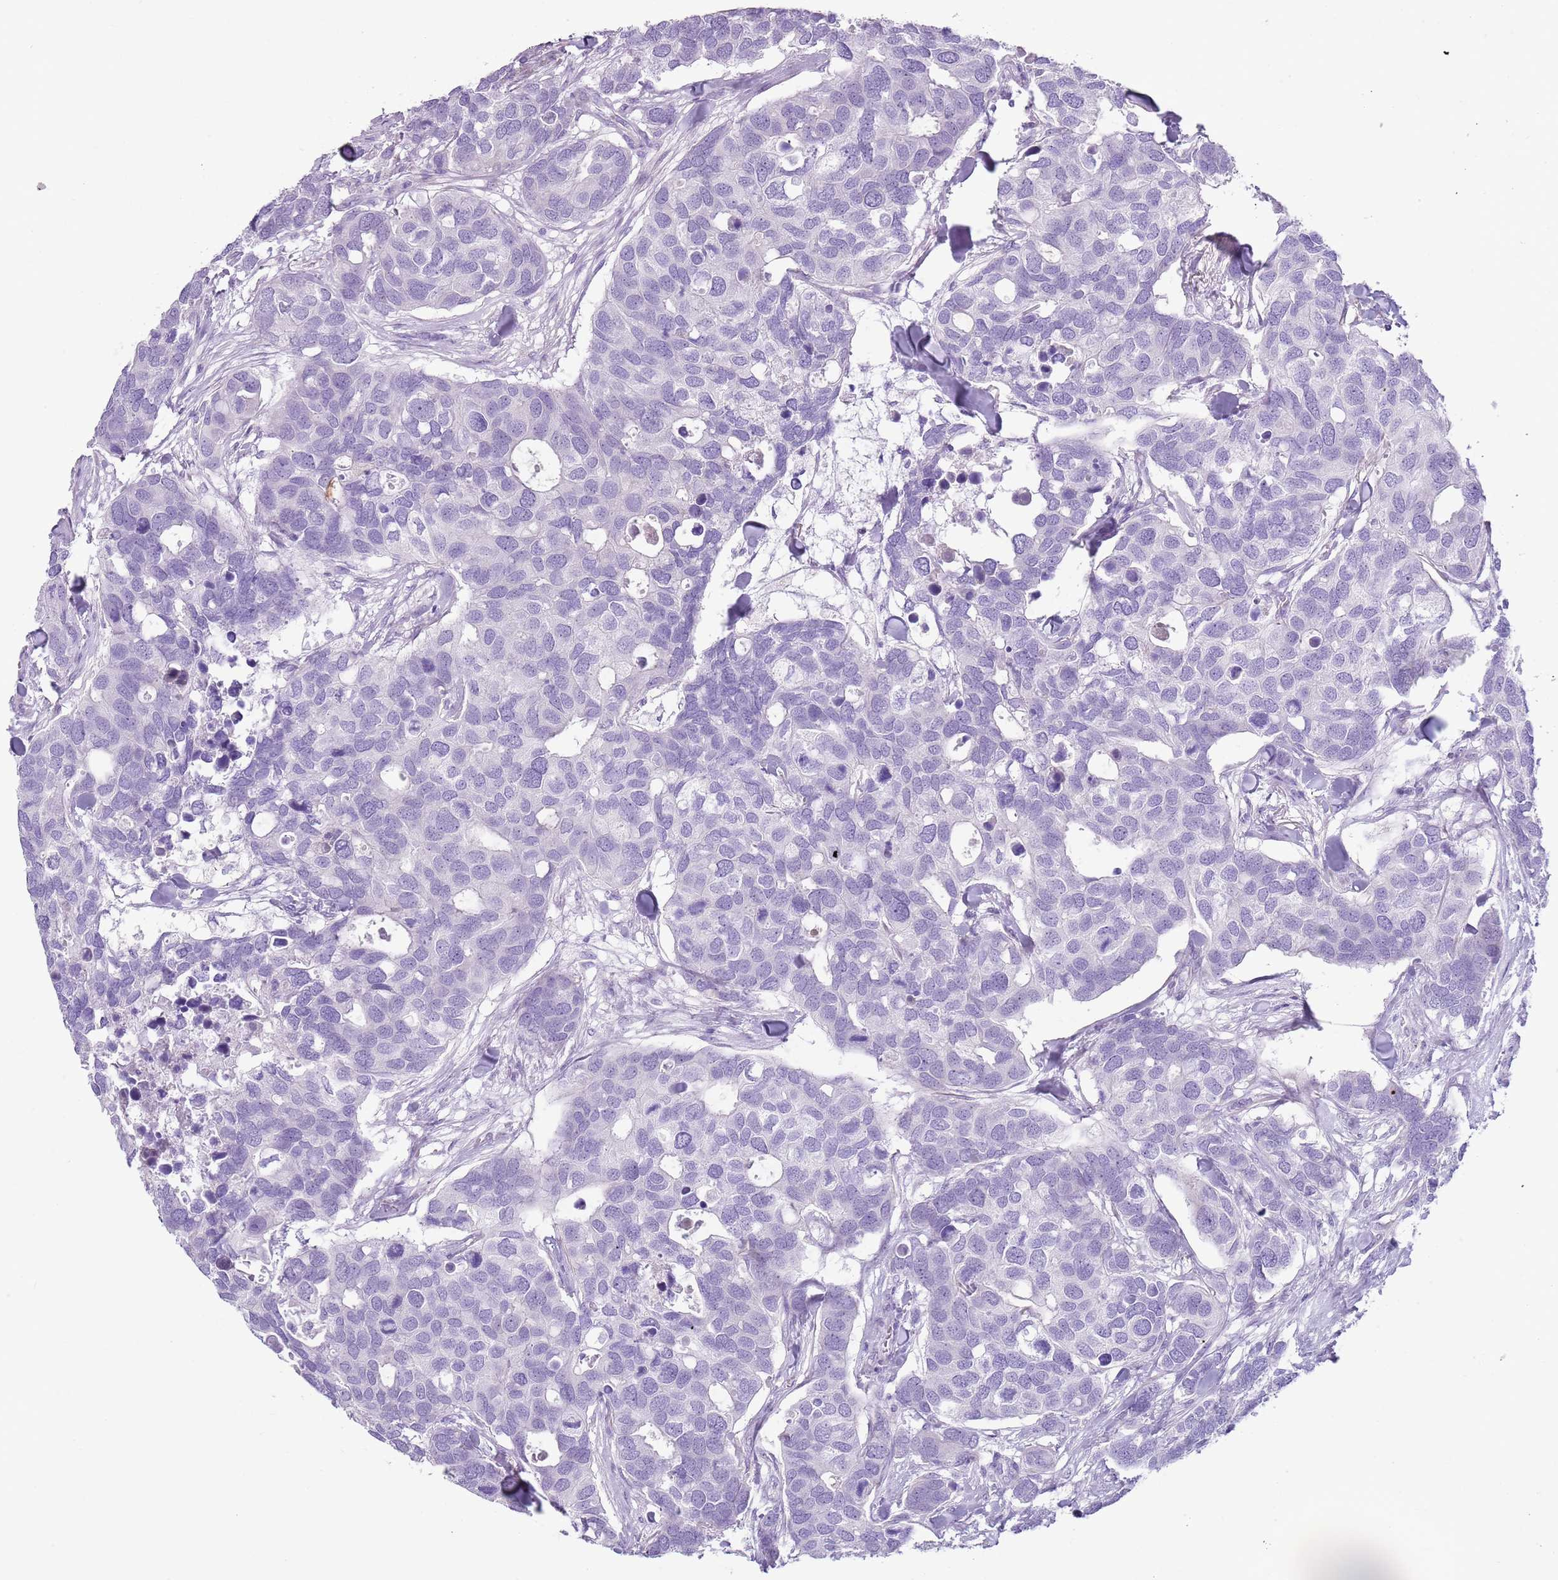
{"staining": {"intensity": "negative", "quantity": "none", "location": "none"}, "tissue": "breast cancer", "cell_type": "Tumor cells", "image_type": "cancer", "snomed": [{"axis": "morphology", "description": "Duct carcinoma"}, {"axis": "topography", "description": "Breast"}], "caption": "Protein analysis of breast cancer exhibits no significant staining in tumor cells.", "gene": "CD177", "patient": {"sex": "female", "age": 83}}